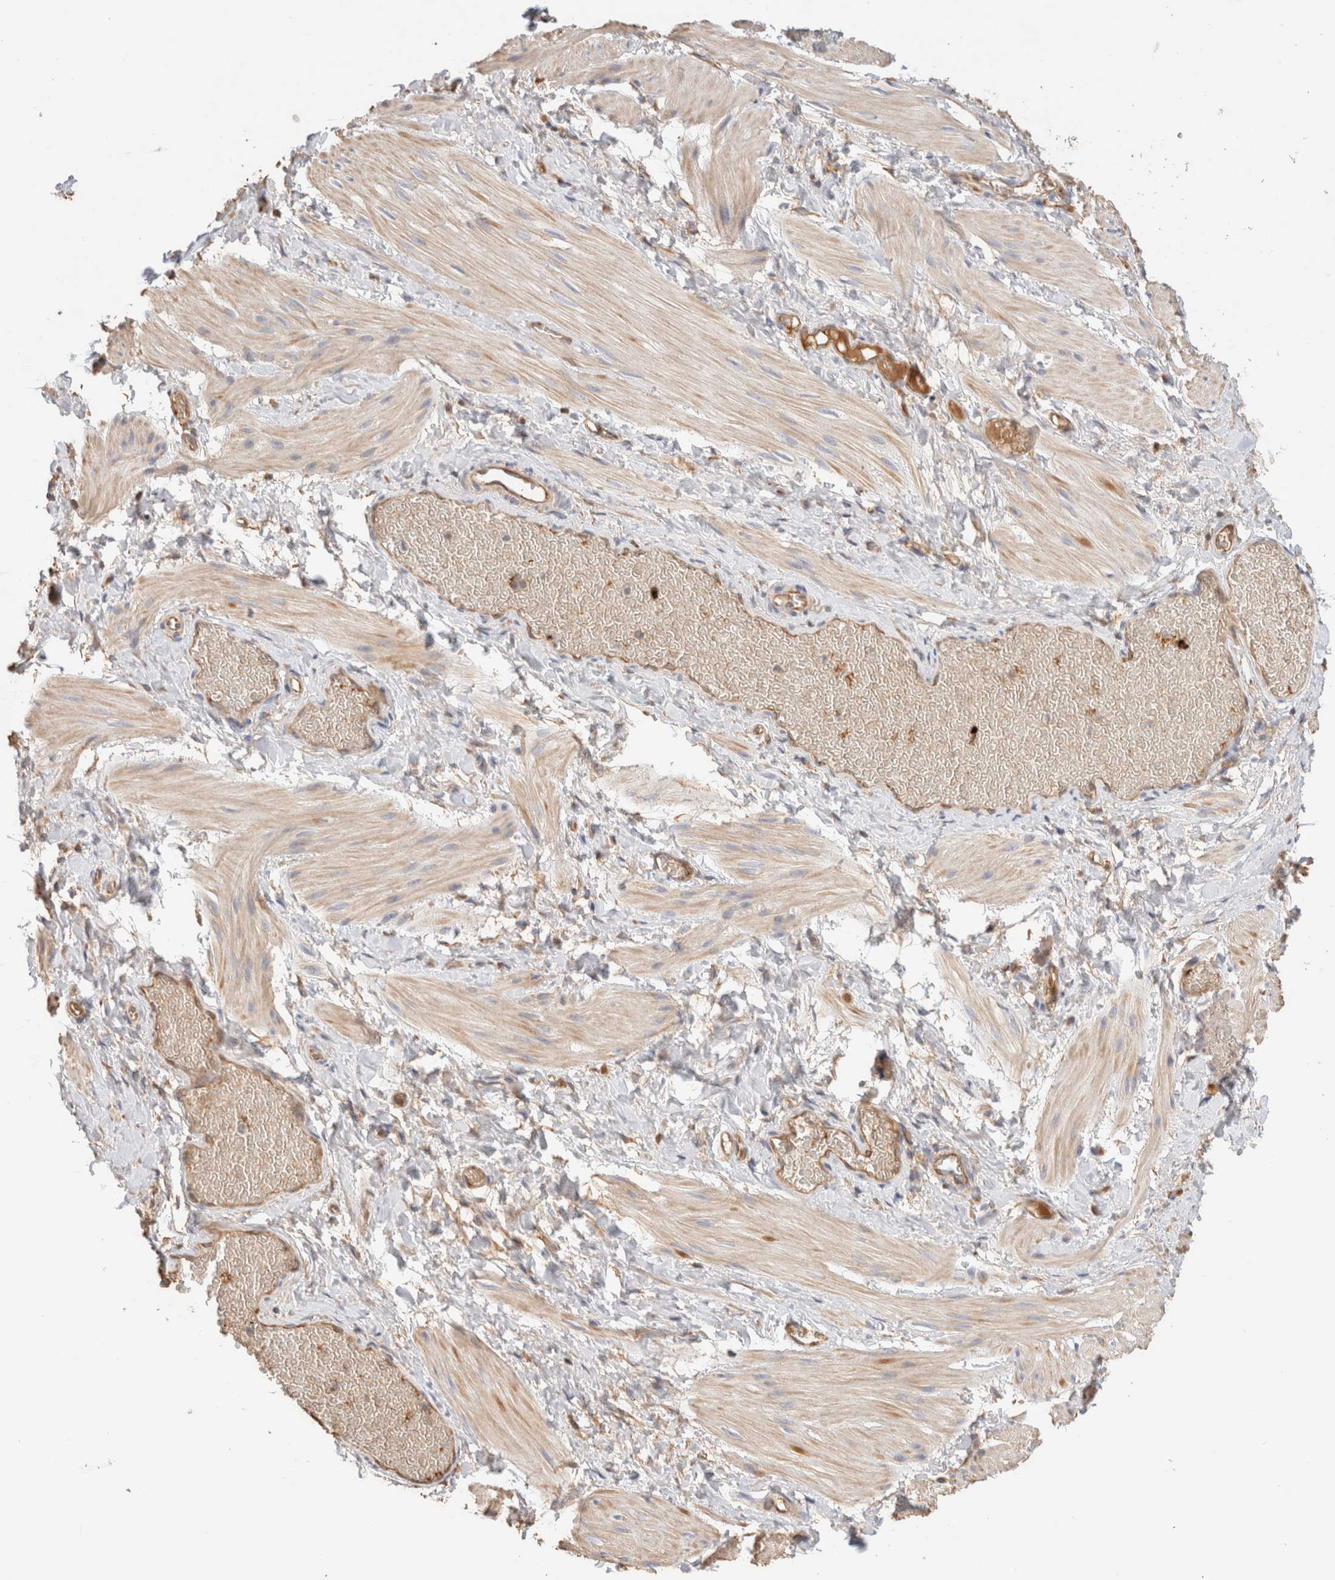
{"staining": {"intensity": "weak", "quantity": "25%-75%", "location": "cytoplasmic/membranous"}, "tissue": "smooth muscle", "cell_type": "Smooth muscle cells", "image_type": "normal", "snomed": [{"axis": "morphology", "description": "Normal tissue, NOS"}, {"axis": "topography", "description": "Smooth muscle"}], "caption": "Smooth muscle stained with a brown dye demonstrates weak cytoplasmic/membranous positive staining in approximately 25%-75% of smooth muscle cells.", "gene": "PROS1", "patient": {"sex": "male", "age": 16}}